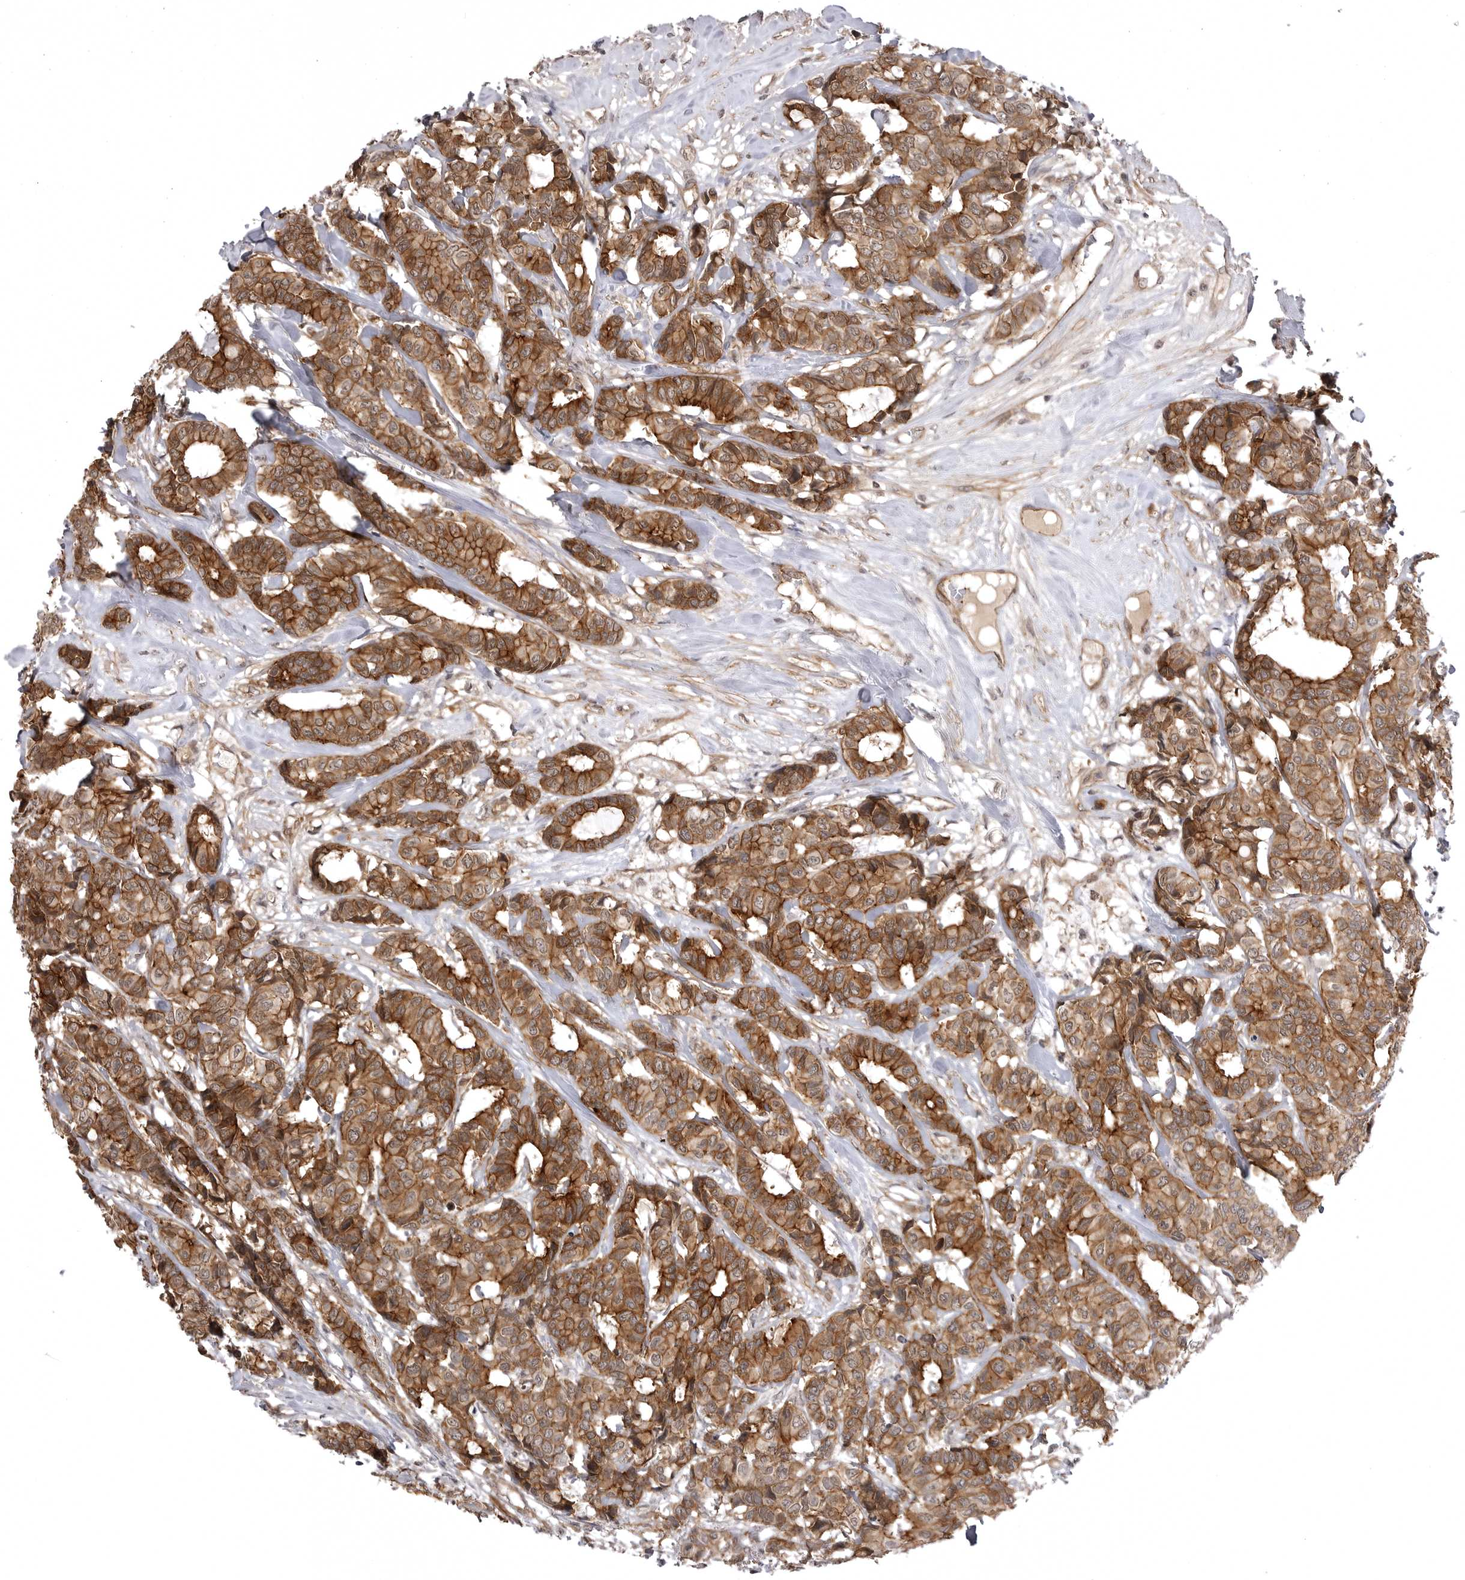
{"staining": {"intensity": "strong", "quantity": ">75%", "location": "cytoplasmic/membranous"}, "tissue": "breast cancer", "cell_type": "Tumor cells", "image_type": "cancer", "snomed": [{"axis": "morphology", "description": "Duct carcinoma"}, {"axis": "topography", "description": "Breast"}], "caption": "Intraductal carcinoma (breast) stained for a protein shows strong cytoplasmic/membranous positivity in tumor cells.", "gene": "SORBS1", "patient": {"sex": "female", "age": 87}}